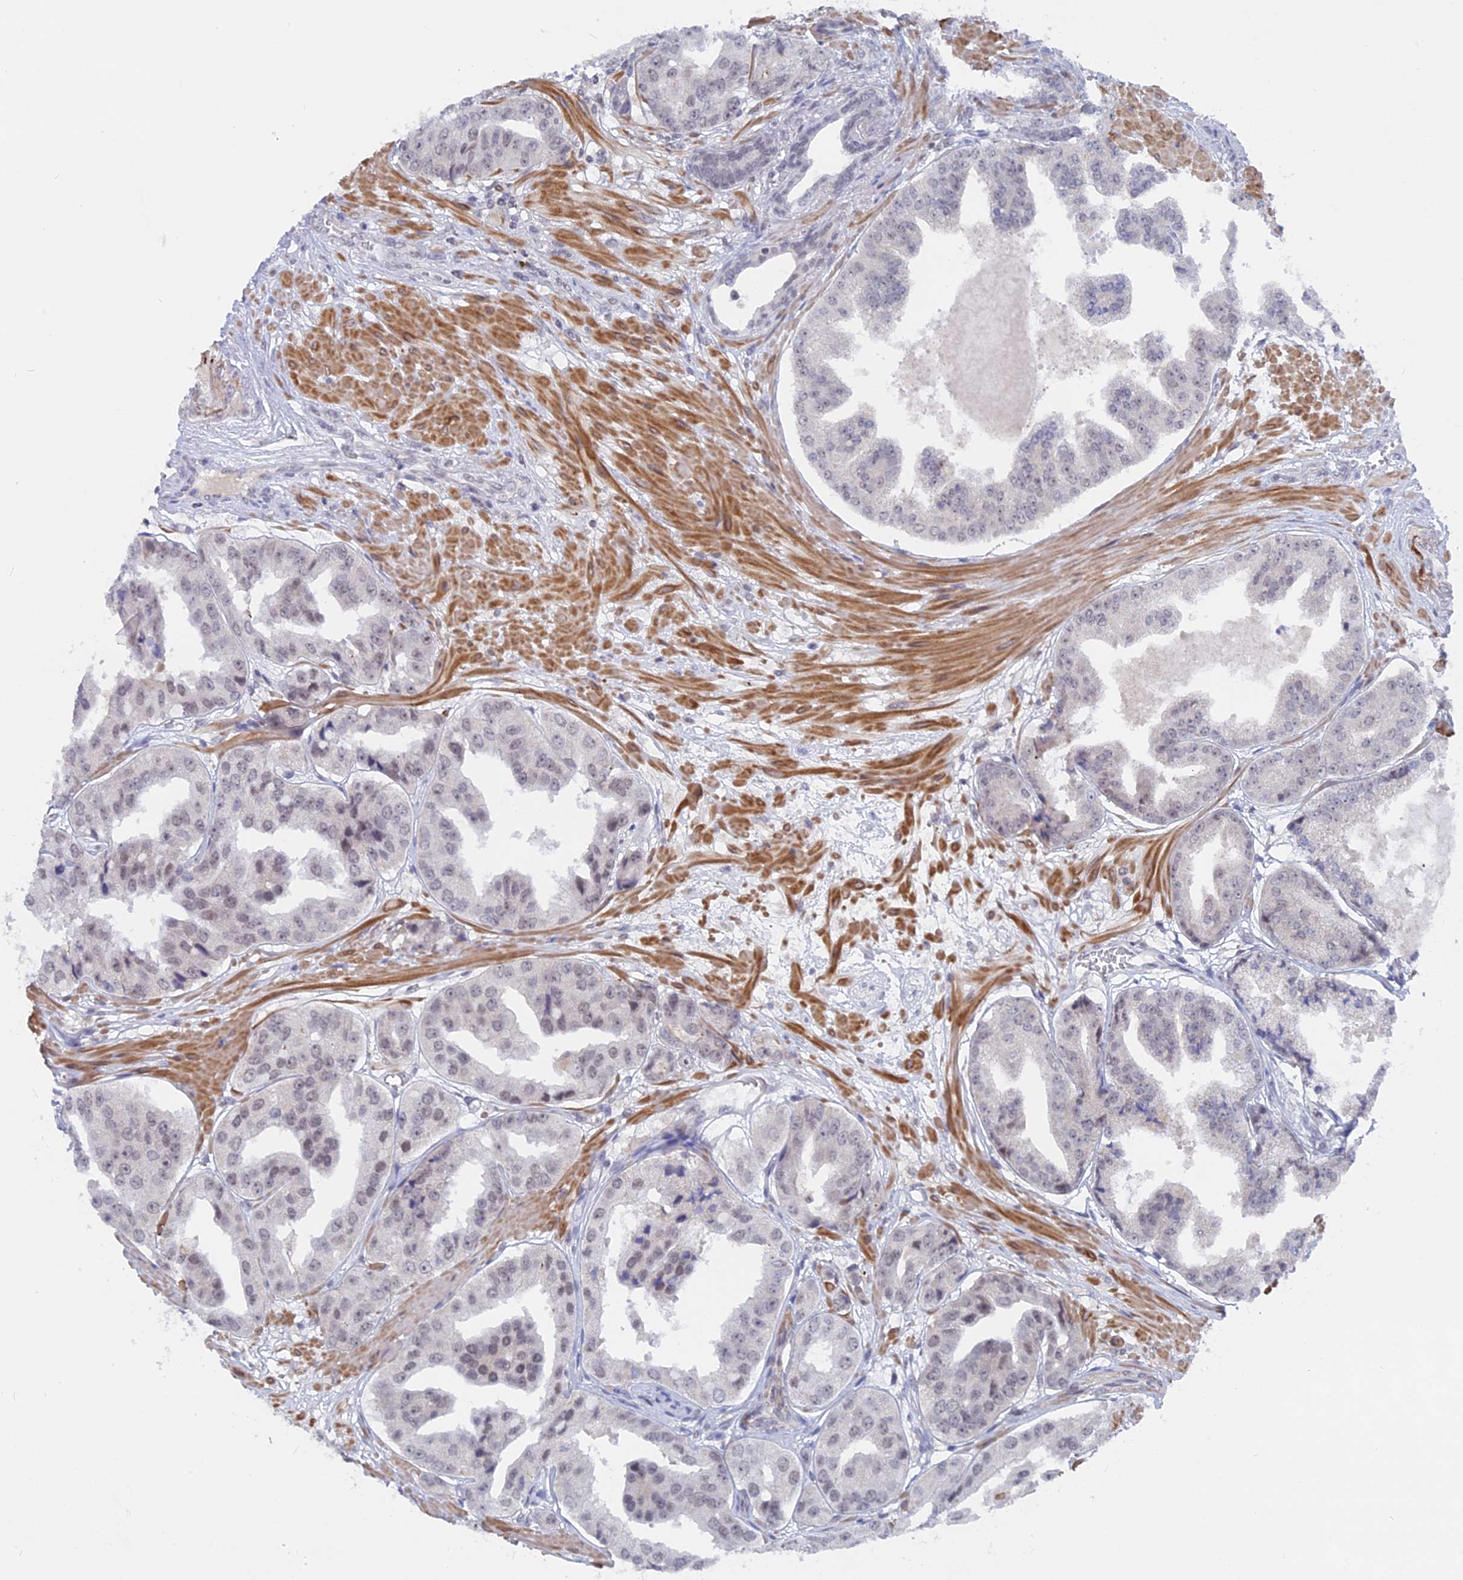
{"staining": {"intensity": "weak", "quantity": "<25%", "location": "nuclear"}, "tissue": "prostate cancer", "cell_type": "Tumor cells", "image_type": "cancer", "snomed": [{"axis": "morphology", "description": "Adenocarcinoma, High grade"}, {"axis": "topography", "description": "Prostate"}], "caption": "Prostate cancer (high-grade adenocarcinoma) was stained to show a protein in brown. There is no significant positivity in tumor cells.", "gene": "BRD2", "patient": {"sex": "male", "age": 63}}